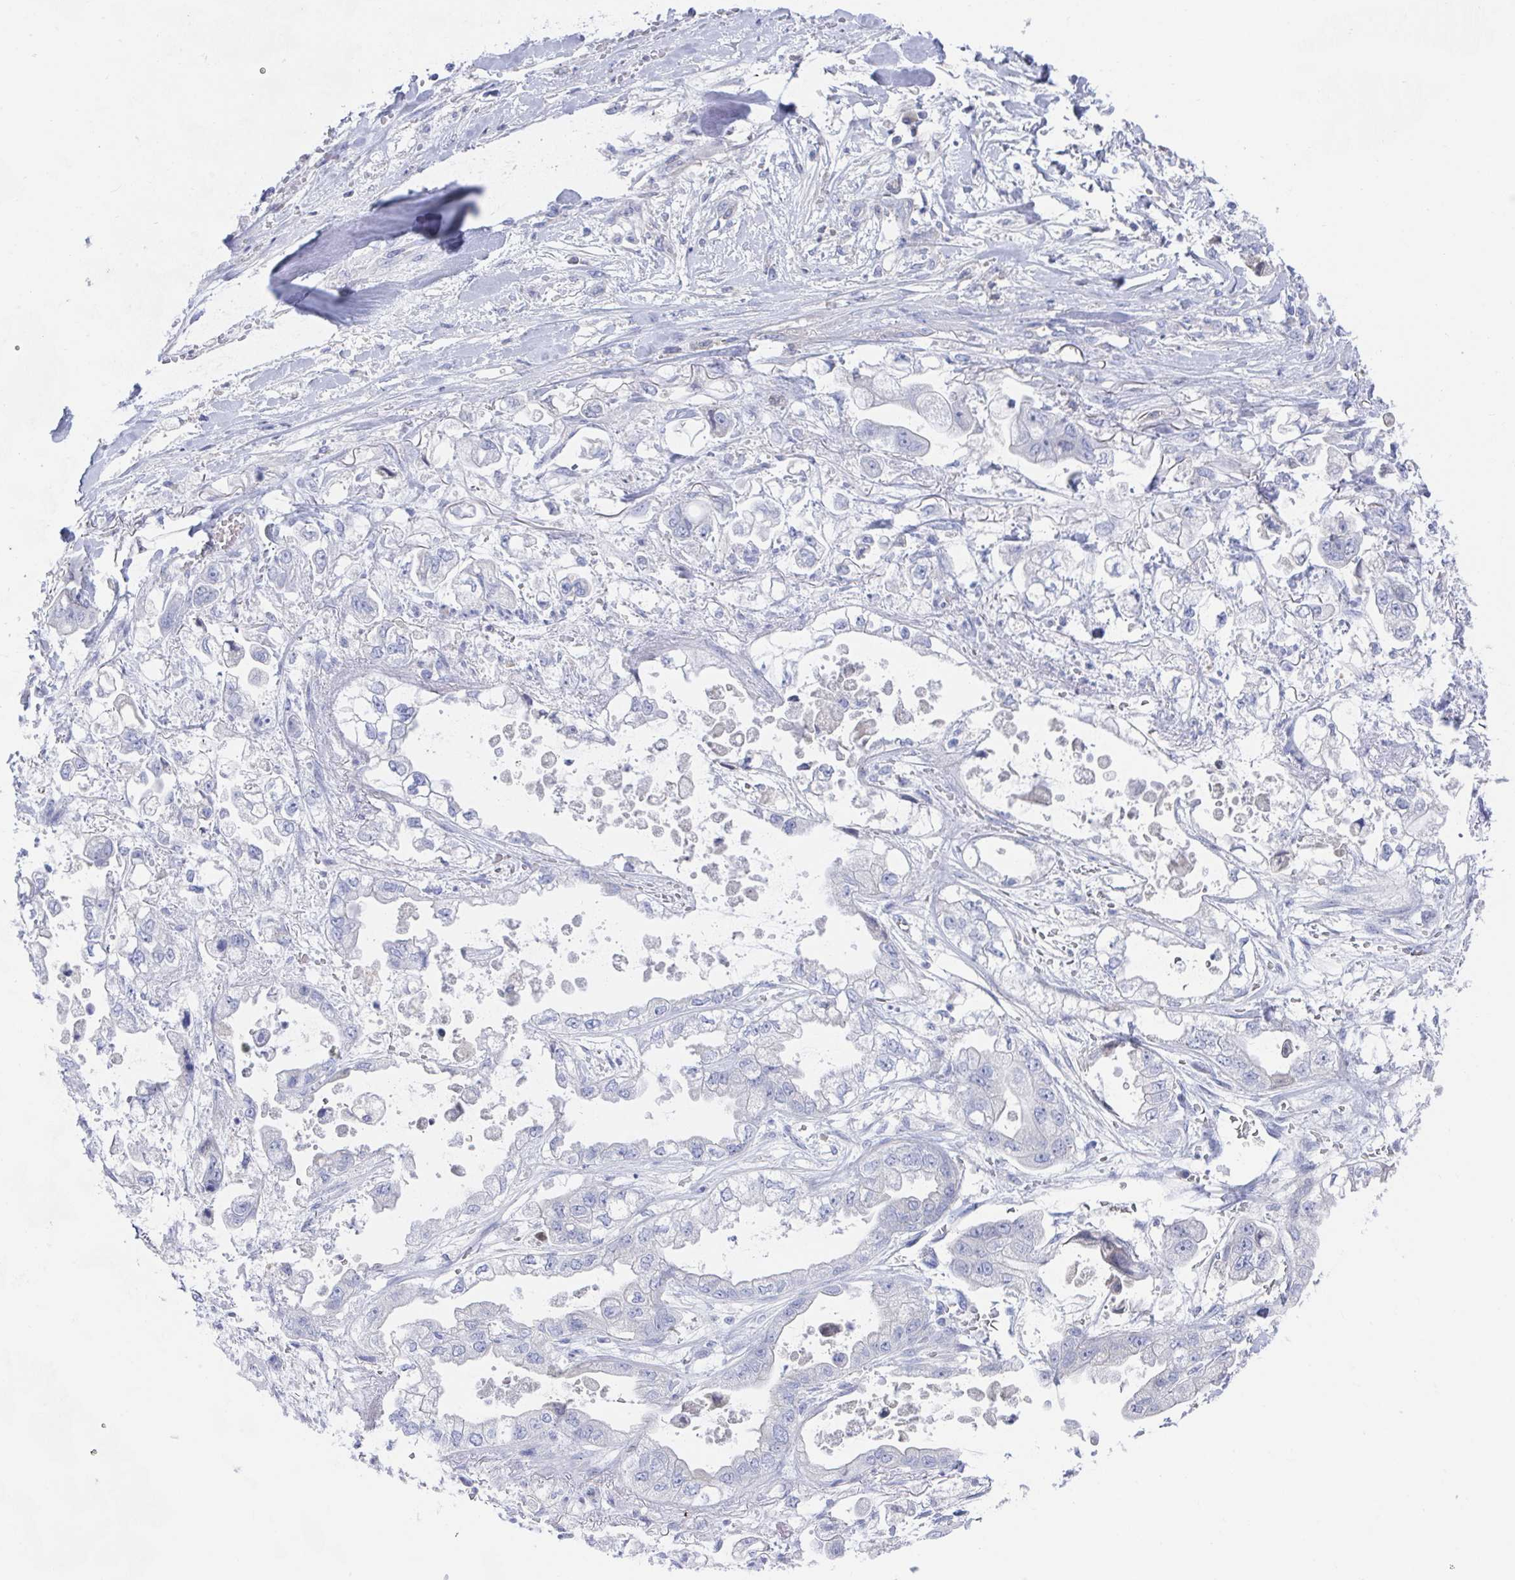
{"staining": {"intensity": "negative", "quantity": "none", "location": "none"}, "tissue": "stomach cancer", "cell_type": "Tumor cells", "image_type": "cancer", "snomed": [{"axis": "morphology", "description": "Adenocarcinoma, NOS"}, {"axis": "topography", "description": "Stomach"}], "caption": "Tumor cells are negative for protein expression in human stomach adenocarcinoma.", "gene": "TNFAIP6", "patient": {"sex": "male", "age": 62}}